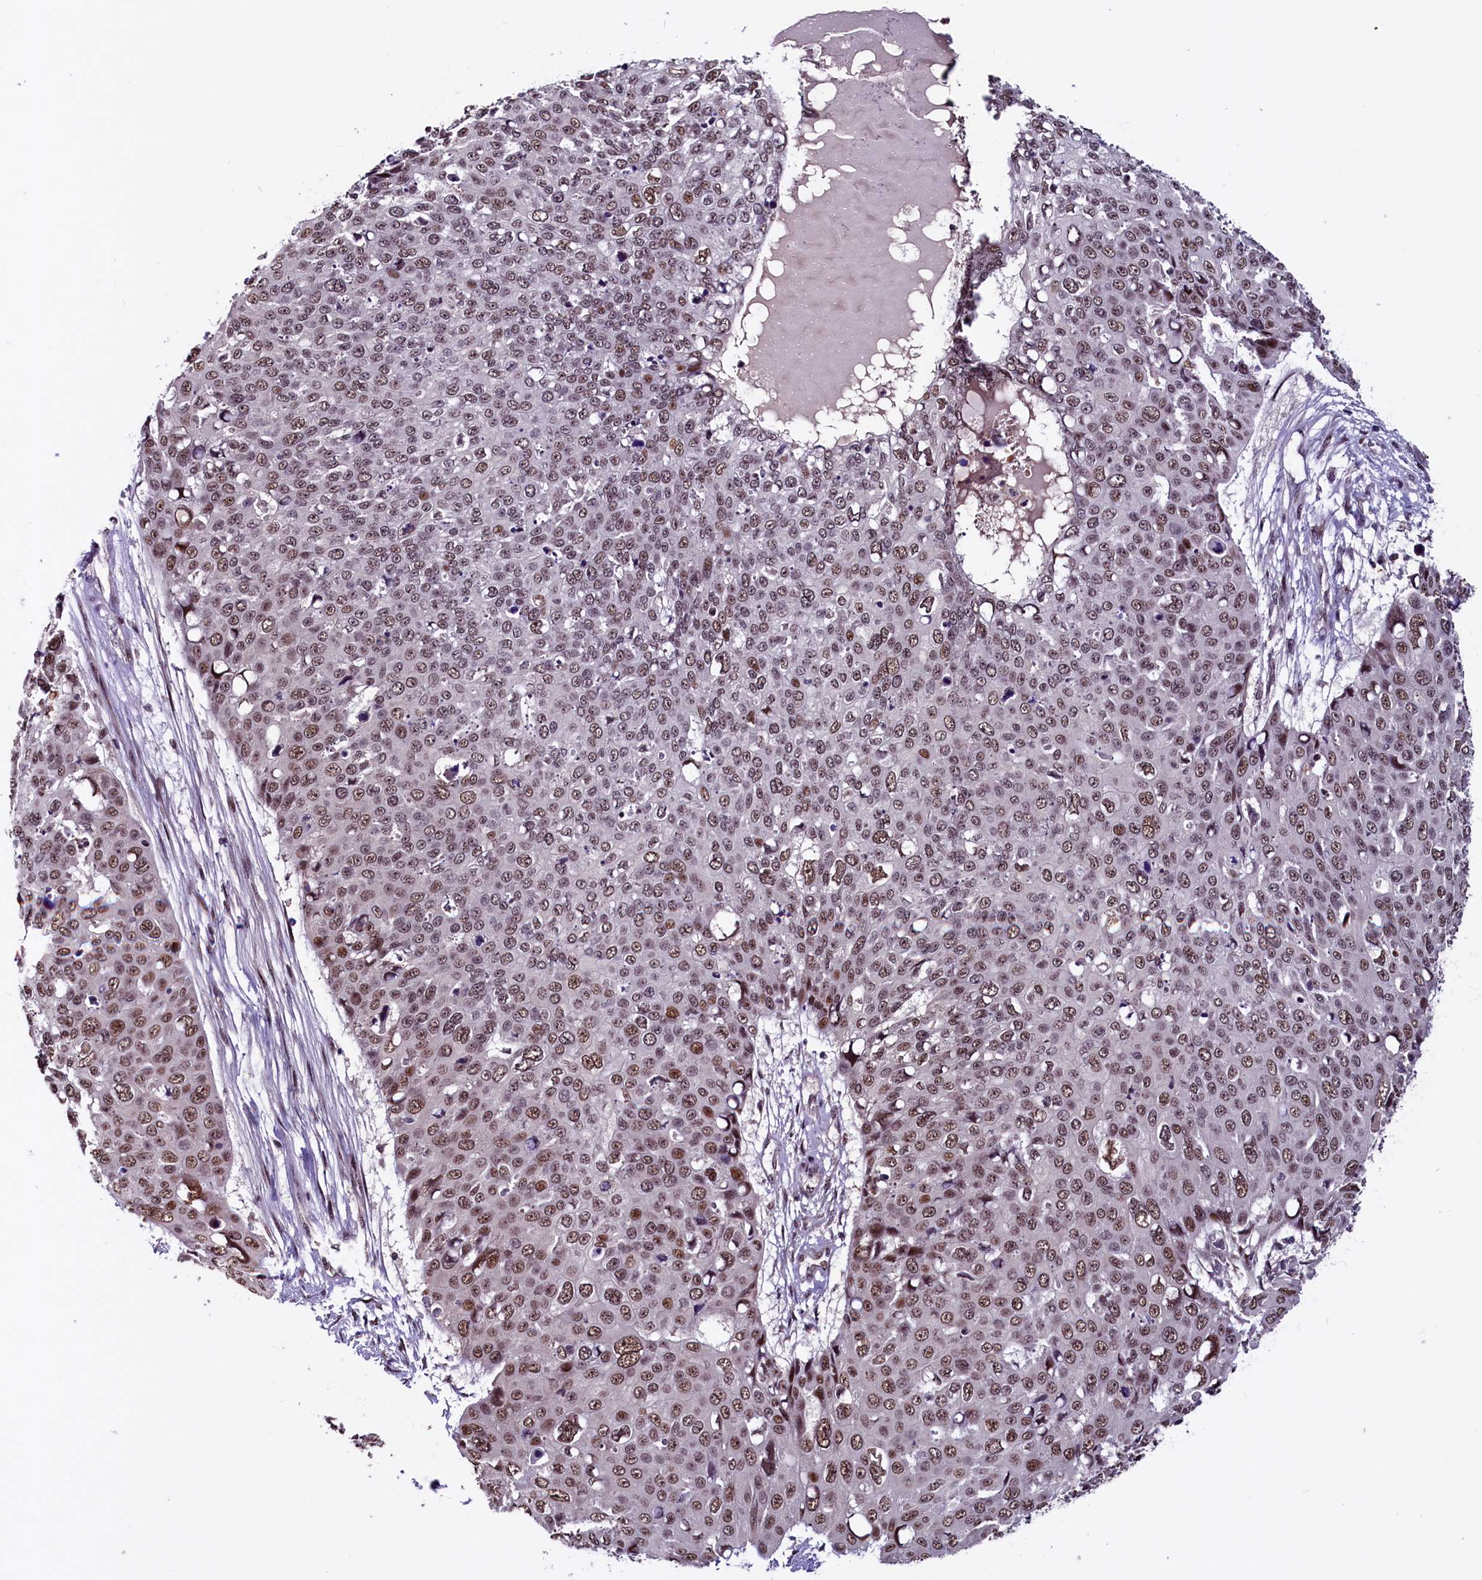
{"staining": {"intensity": "moderate", "quantity": ">75%", "location": "nuclear"}, "tissue": "skin cancer", "cell_type": "Tumor cells", "image_type": "cancer", "snomed": [{"axis": "morphology", "description": "Squamous cell carcinoma, NOS"}, {"axis": "topography", "description": "Skin"}], "caption": "Skin cancer stained for a protein exhibits moderate nuclear positivity in tumor cells.", "gene": "RNMT", "patient": {"sex": "male", "age": 71}}